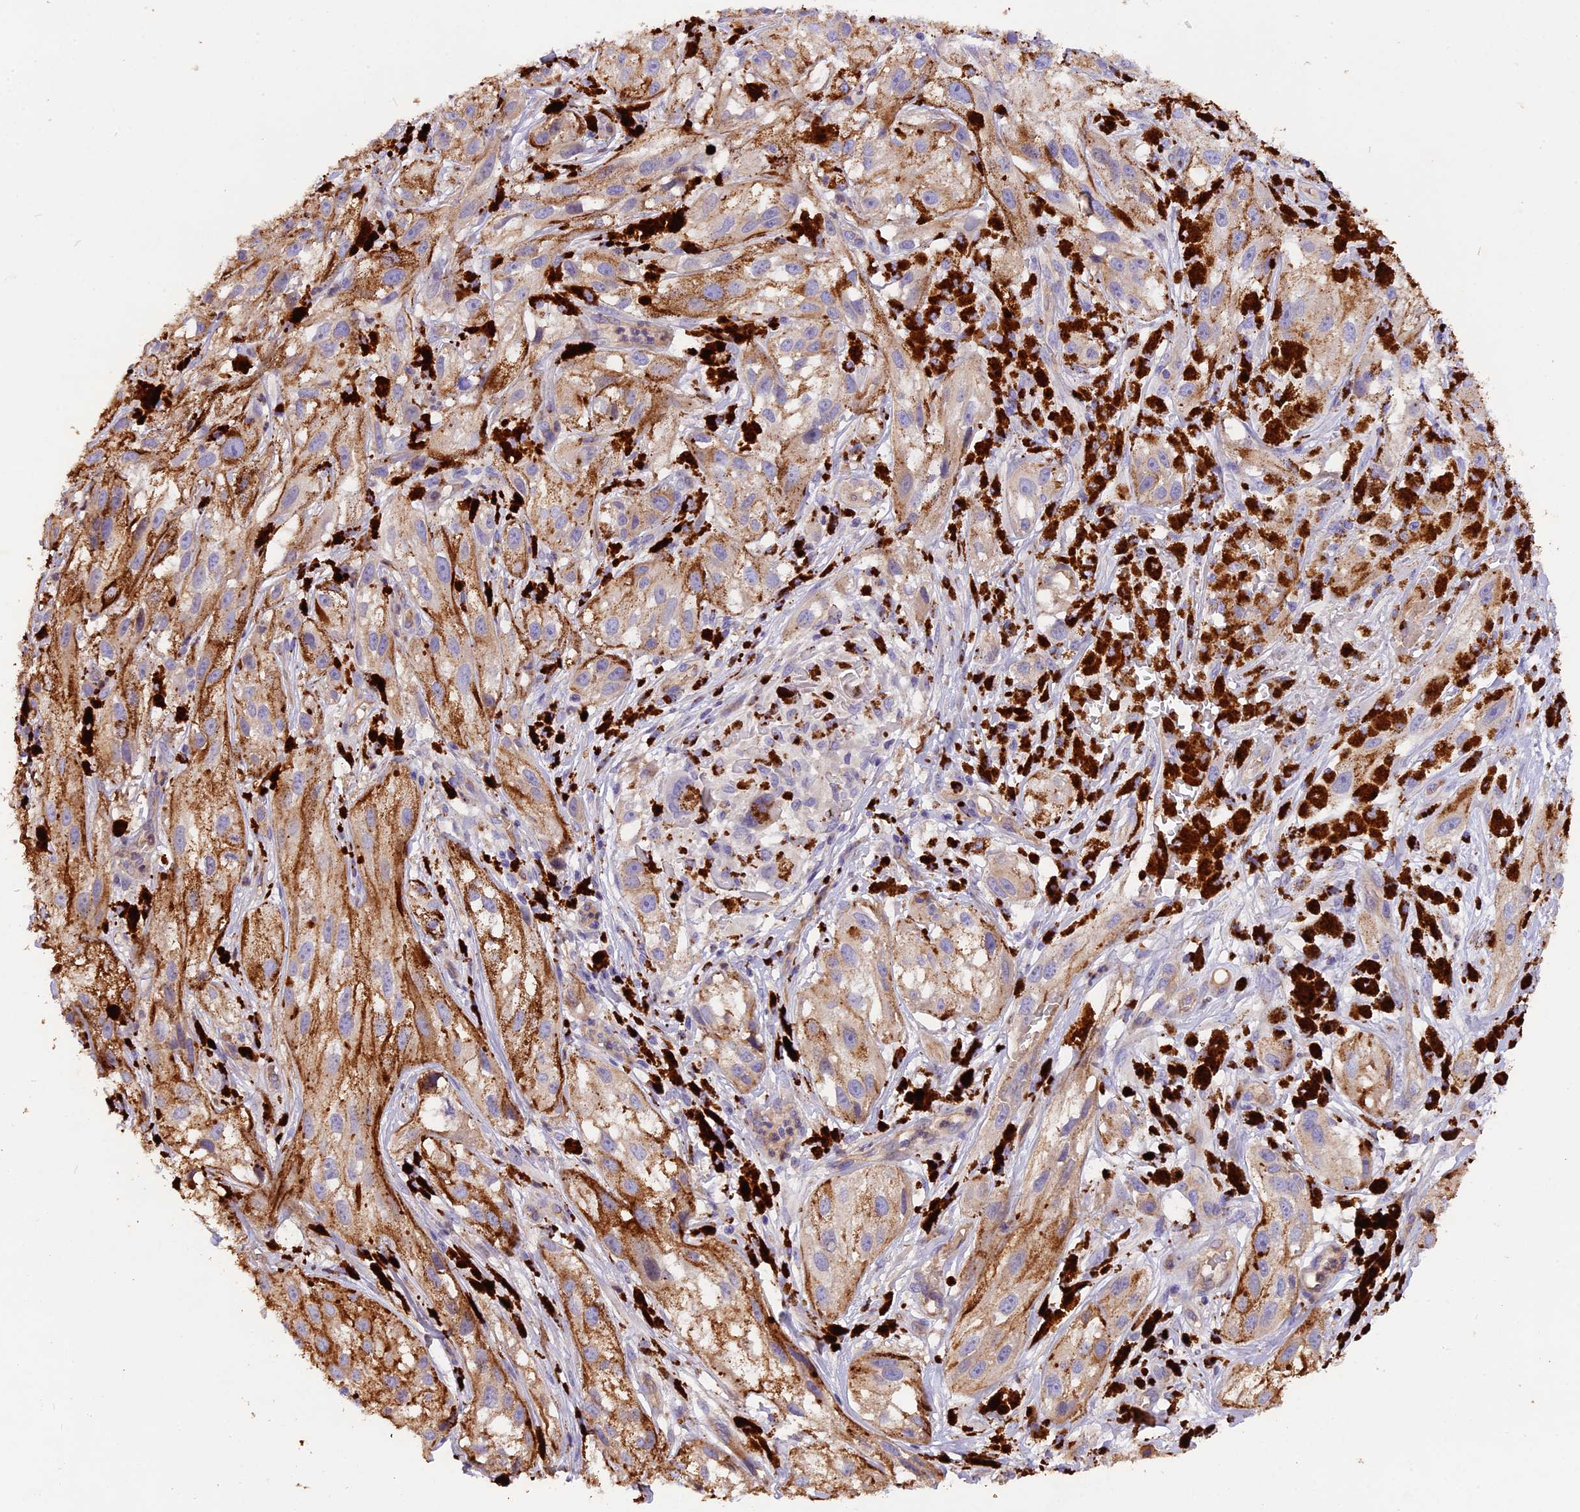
{"staining": {"intensity": "negative", "quantity": "none", "location": "none"}, "tissue": "melanoma", "cell_type": "Tumor cells", "image_type": "cancer", "snomed": [{"axis": "morphology", "description": "Malignant melanoma, NOS"}, {"axis": "topography", "description": "Skin"}], "caption": "This is a image of IHC staining of malignant melanoma, which shows no expression in tumor cells.", "gene": "ERMARD", "patient": {"sex": "male", "age": 88}}